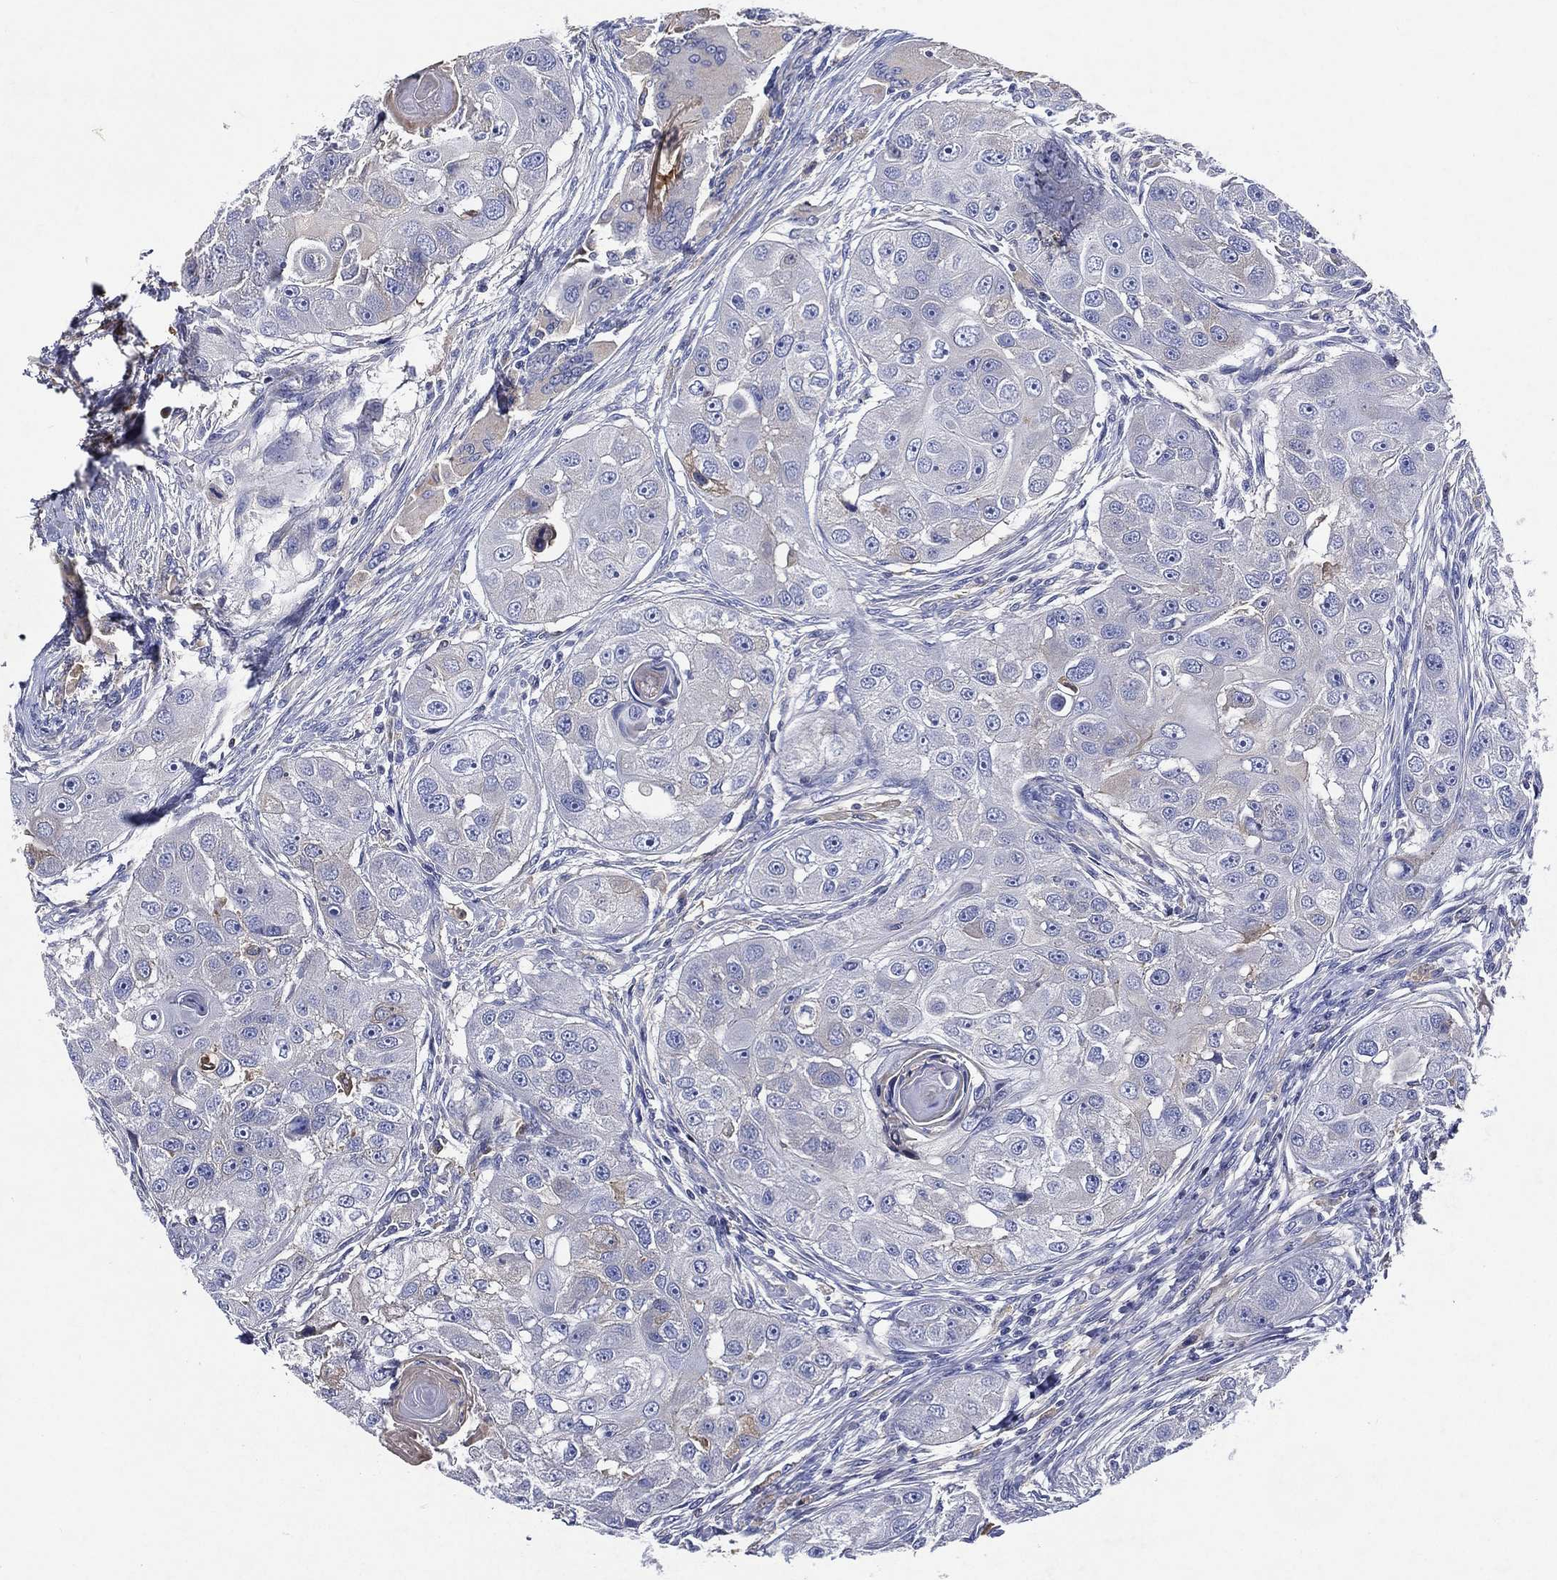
{"staining": {"intensity": "negative", "quantity": "none", "location": "none"}, "tissue": "head and neck cancer", "cell_type": "Tumor cells", "image_type": "cancer", "snomed": [{"axis": "morphology", "description": "Squamous cell carcinoma, NOS"}, {"axis": "topography", "description": "Head-Neck"}], "caption": "Tumor cells are negative for brown protein staining in squamous cell carcinoma (head and neck). (Stains: DAB (3,3'-diaminobenzidine) IHC with hematoxylin counter stain, Microscopy: brightfield microscopy at high magnification).", "gene": "TMPRSS11D", "patient": {"sex": "male", "age": 51}}